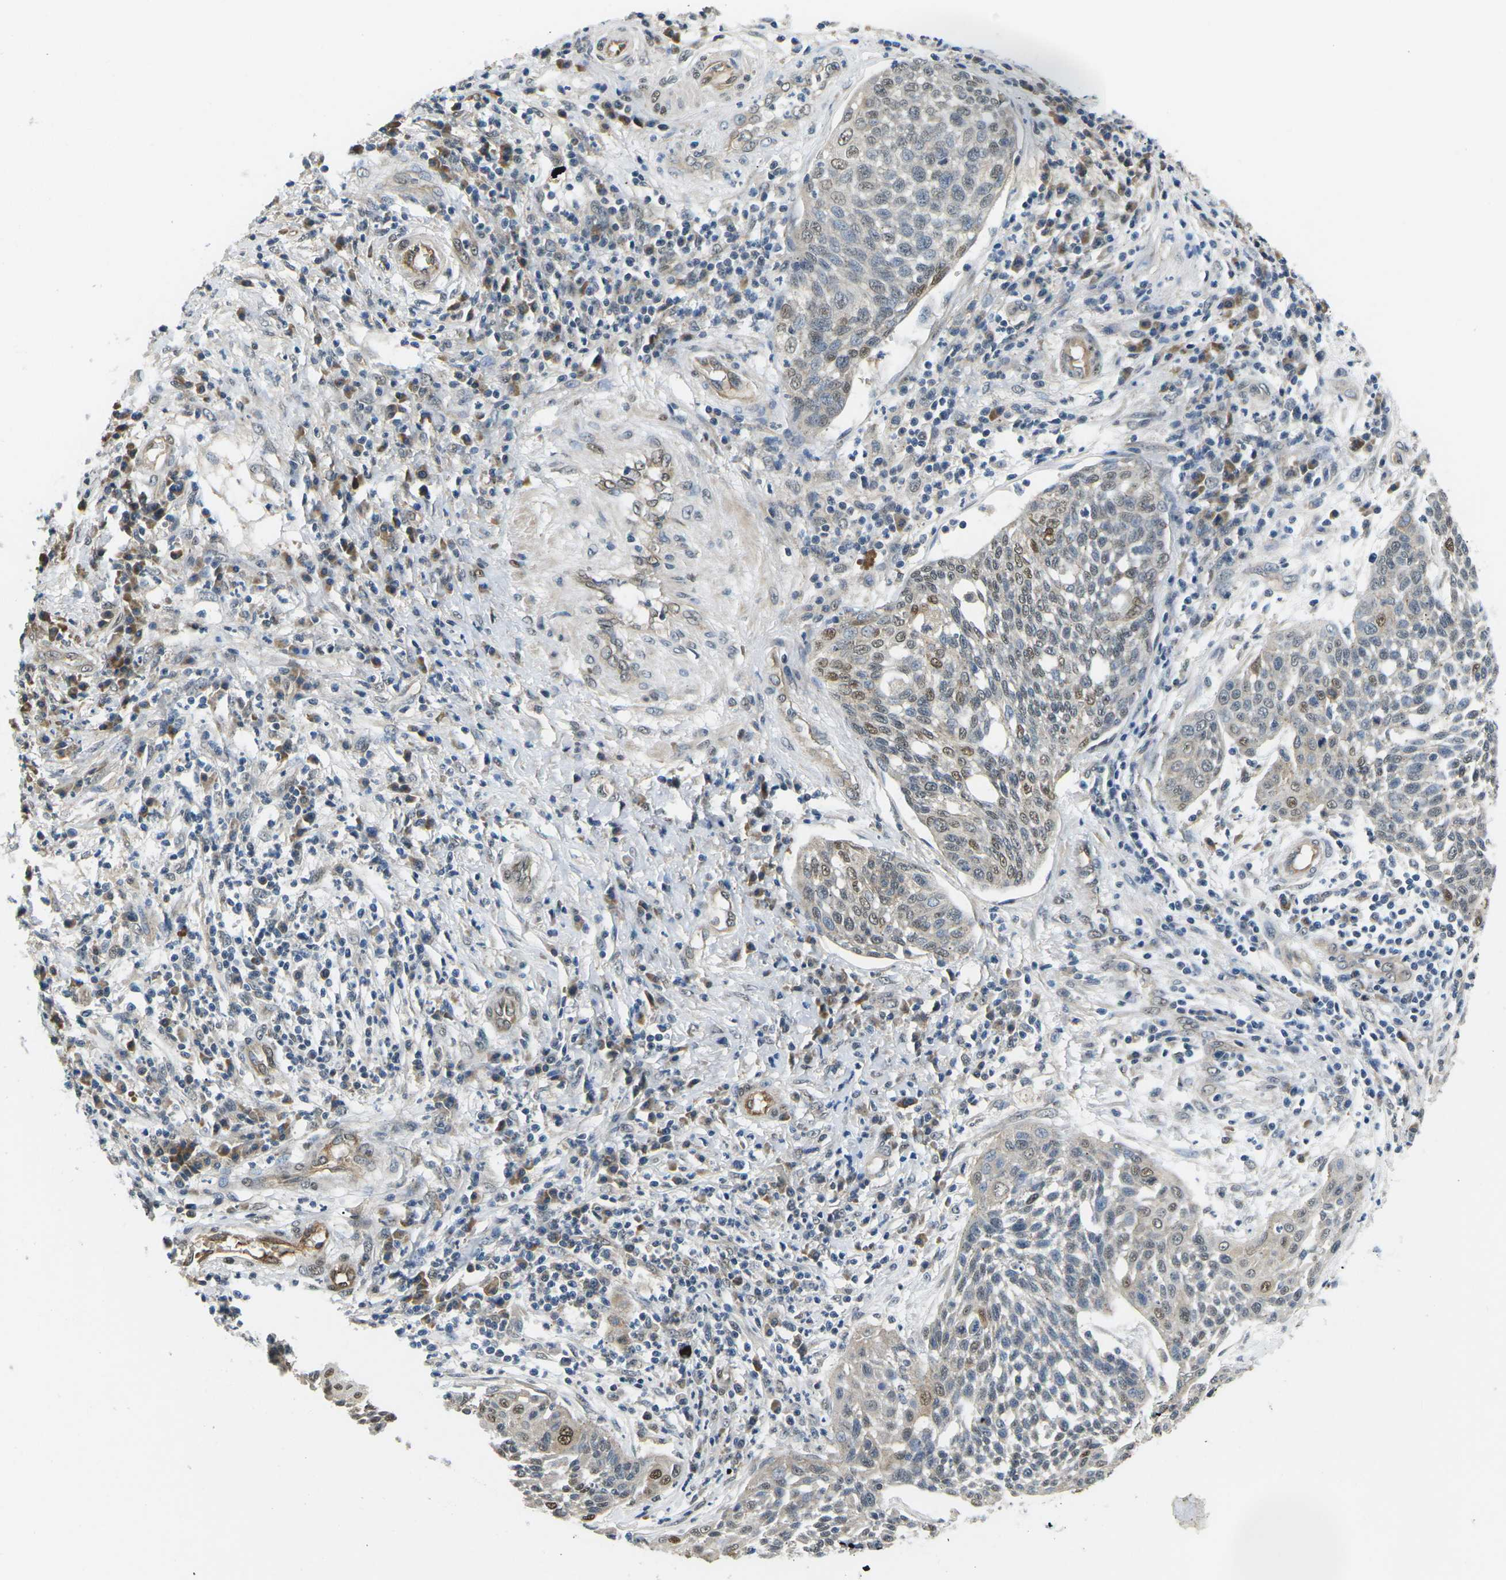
{"staining": {"intensity": "weak", "quantity": "<25%", "location": "nuclear"}, "tissue": "cervical cancer", "cell_type": "Tumor cells", "image_type": "cancer", "snomed": [{"axis": "morphology", "description": "Squamous cell carcinoma, NOS"}, {"axis": "topography", "description": "Cervix"}], "caption": "Tumor cells are negative for brown protein staining in squamous cell carcinoma (cervical). Brightfield microscopy of immunohistochemistry stained with DAB (3,3'-diaminobenzidine) (brown) and hematoxylin (blue), captured at high magnification.", "gene": "ERBB4", "patient": {"sex": "female", "age": 34}}